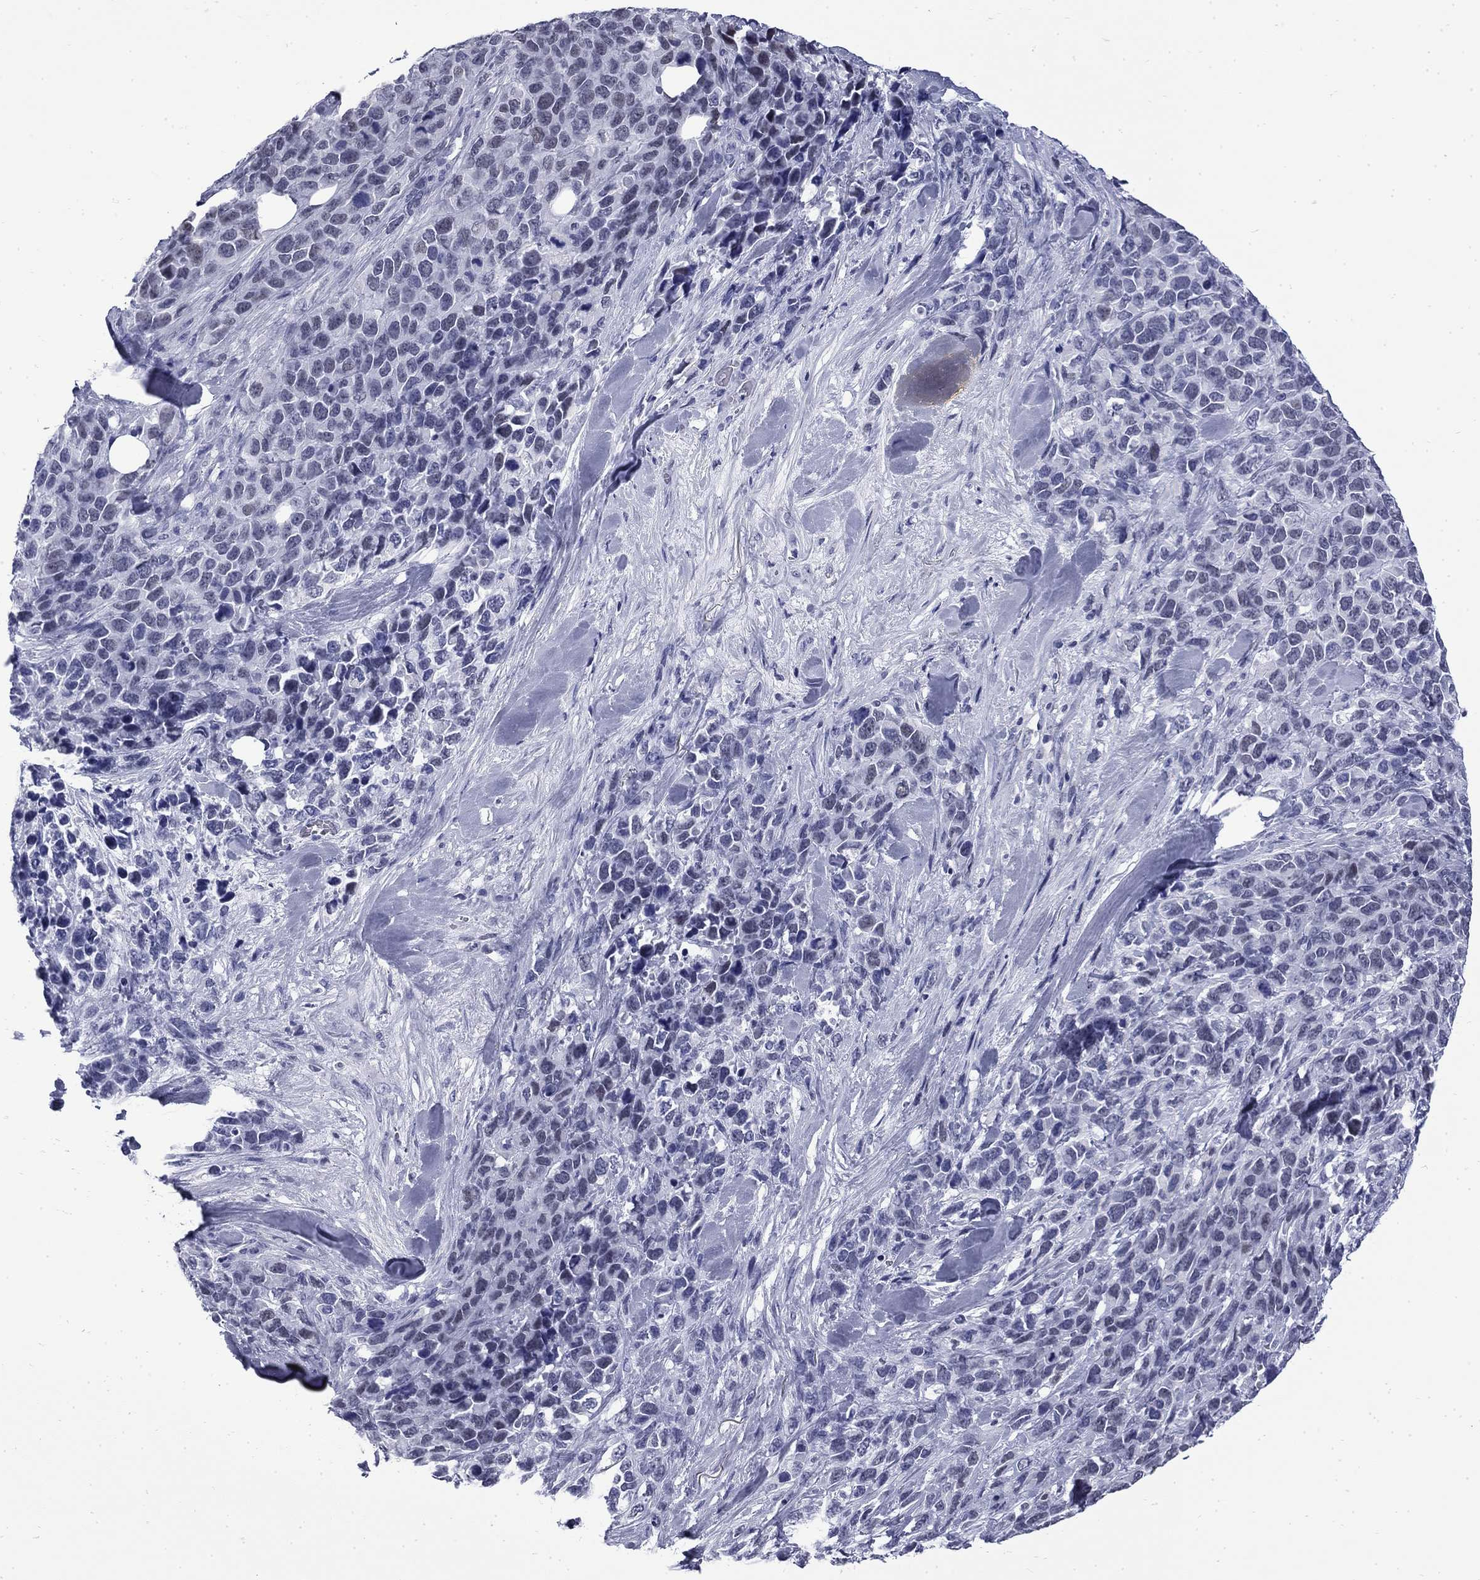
{"staining": {"intensity": "negative", "quantity": "none", "location": "none"}, "tissue": "melanoma", "cell_type": "Tumor cells", "image_type": "cancer", "snomed": [{"axis": "morphology", "description": "Malignant melanoma, Metastatic site"}, {"axis": "topography", "description": "Skin"}], "caption": "Tumor cells are negative for brown protein staining in melanoma.", "gene": "MGARP", "patient": {"sex": "male", "age": 84}}